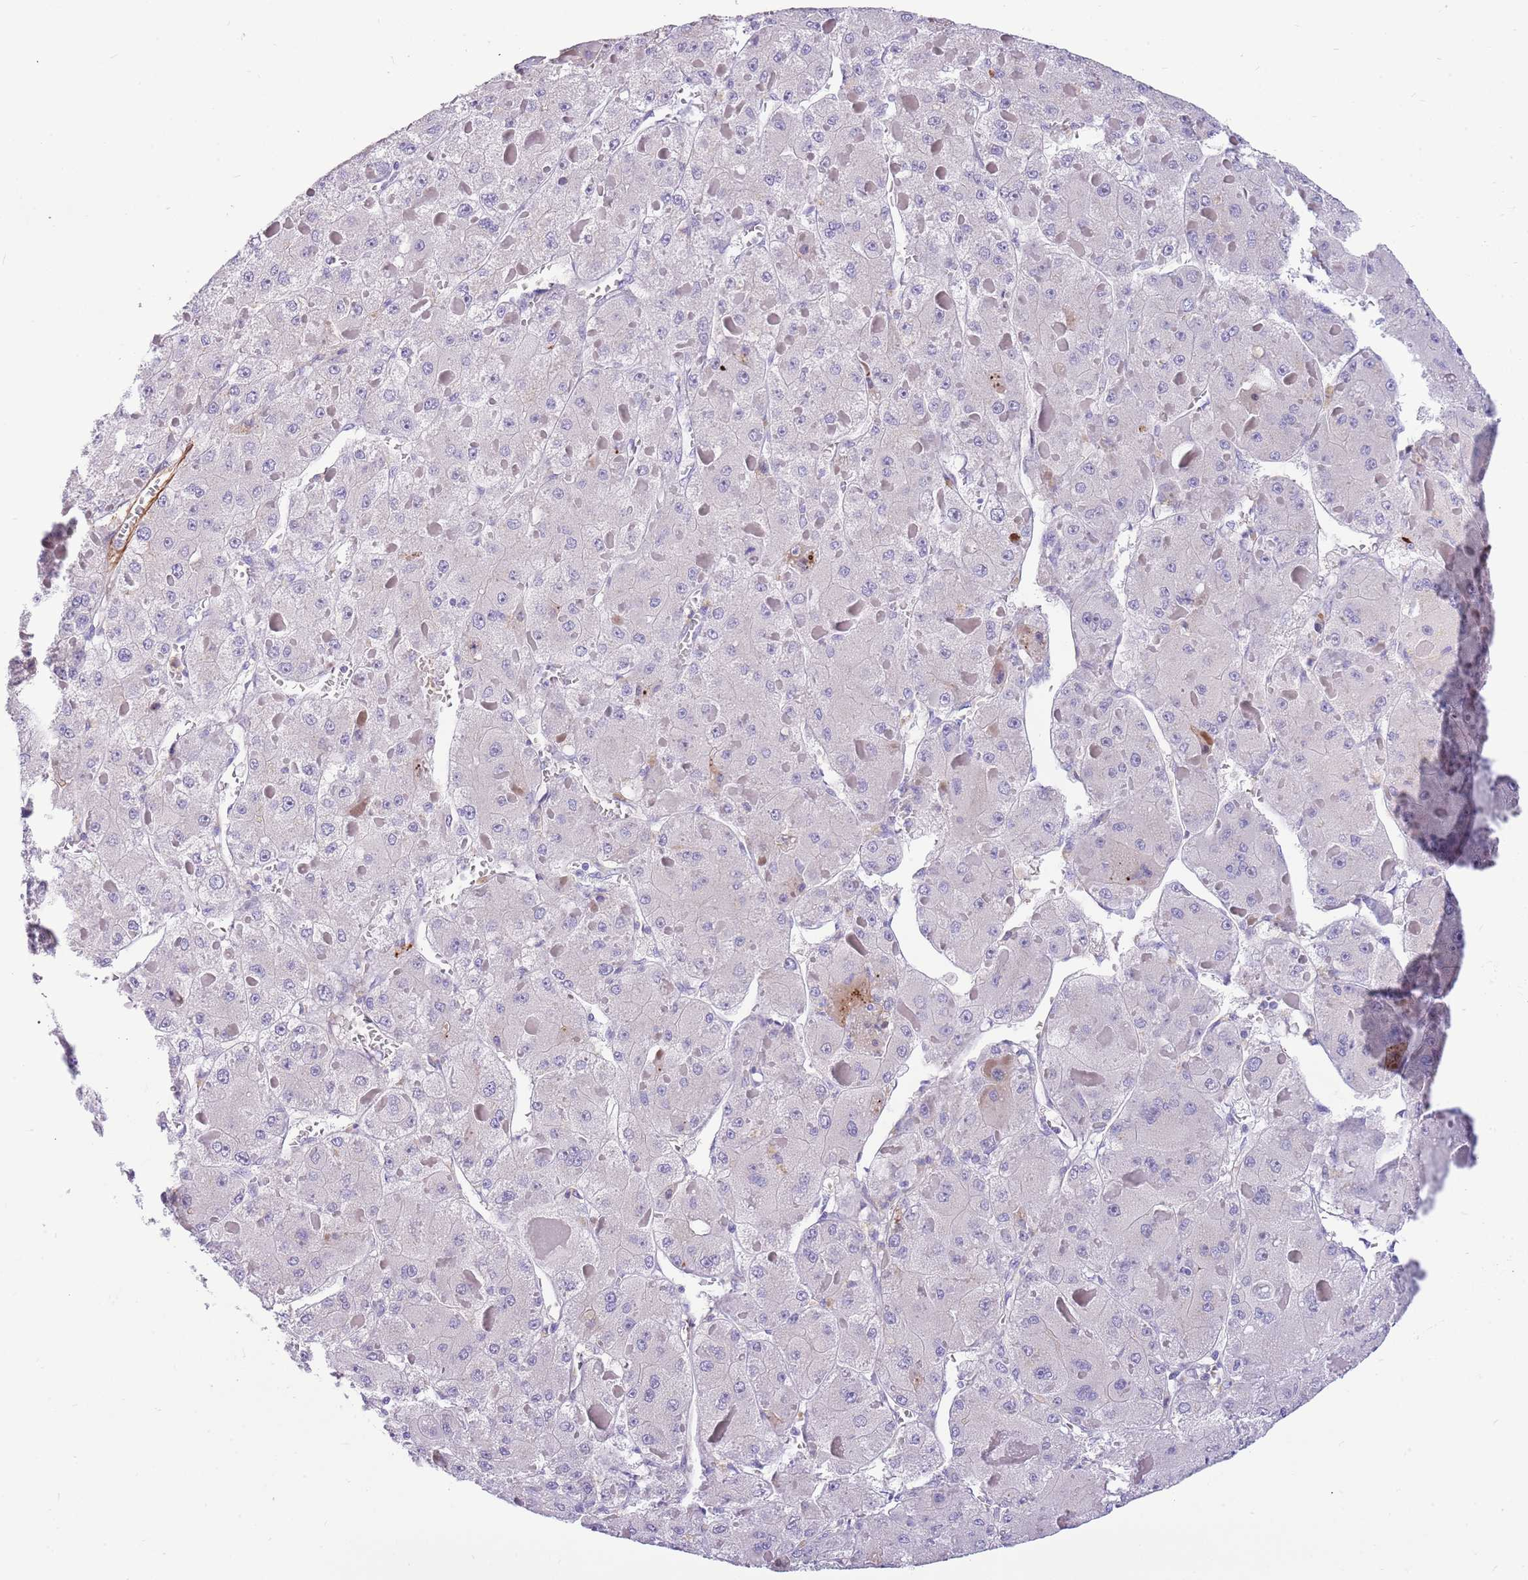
{"staining": {"intensity": "negative", "quantity": "none", "location": "none"}, "tissue": "liver cancer", "cell_type": "Tumor cells", "image_type": "cancer", "snomed": [{"axis": "morphology", "description": "Carcinoma, Hepatocellular, NOS"}, {"axis": "topography", "description": "Liver"}], "caption": "This is an immunohistochemistry photomicrograph of hepatocellular carcinoma (liver). There is no expression in tumor cells.", "gene": "LEPROTL1", "patient": {"sex": "female", "age": 73}}